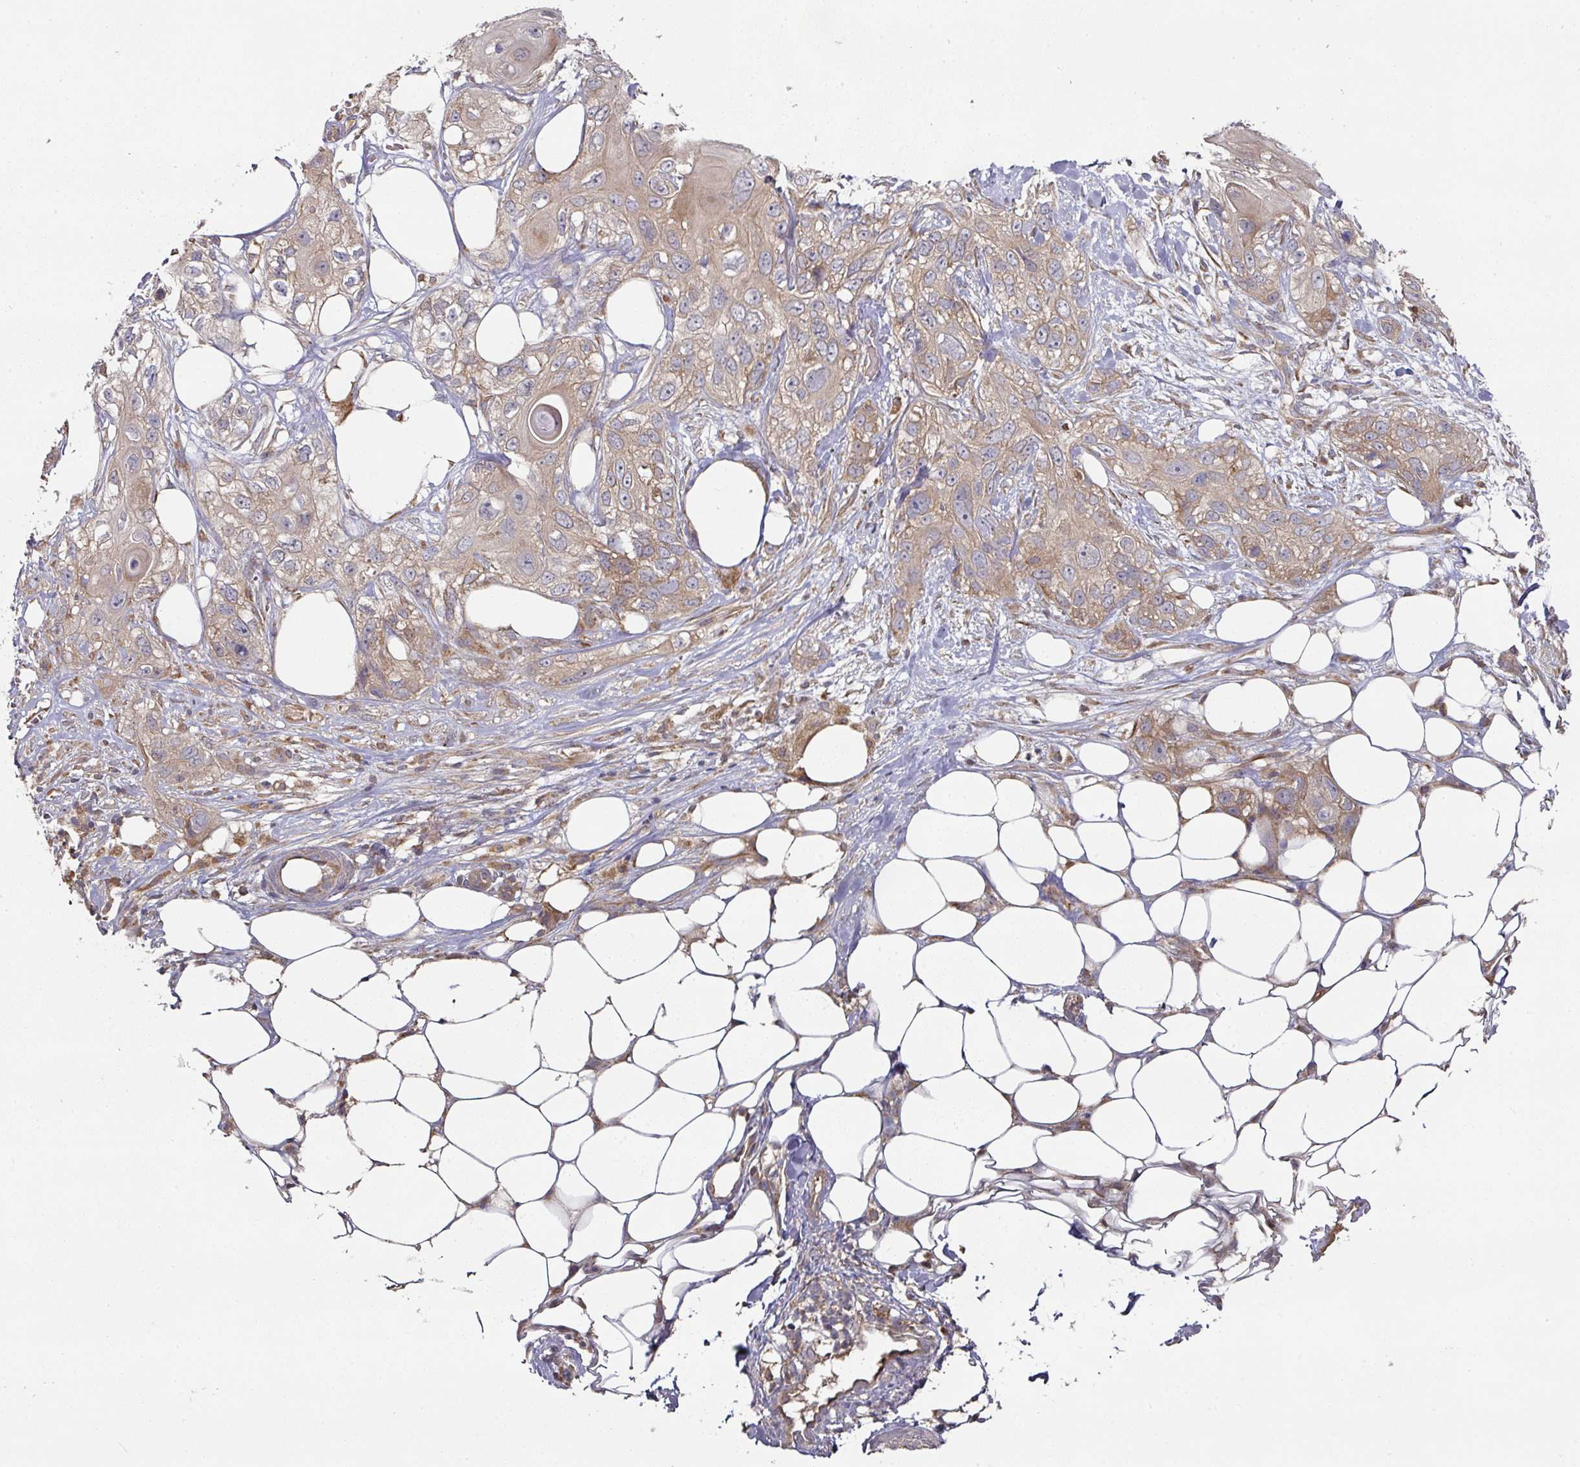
{"staining": {"intensity": "weak", "quantity": ">75%", "location": "cytoplasmic/membranous"}, "tissue": "skin cancer", "cell_type": "Tumor cells", "image_type": "cancer", "snomed": [{"axis": "morphology", "description": "Normal tissue, NOS"}, {"axis": "morphology", "description": "Squamous cell carcinoma, NOS"}, {"axis": "topography", "description": "Skin"}], "caption": "Protein expression analysis of skin squamous cell carcinoma exhibits weak cytoplasmic/membranous staining in about >75% of tumor cells.", "gene": "CEP95", "patient": {"sex": "male", "age": 72}}